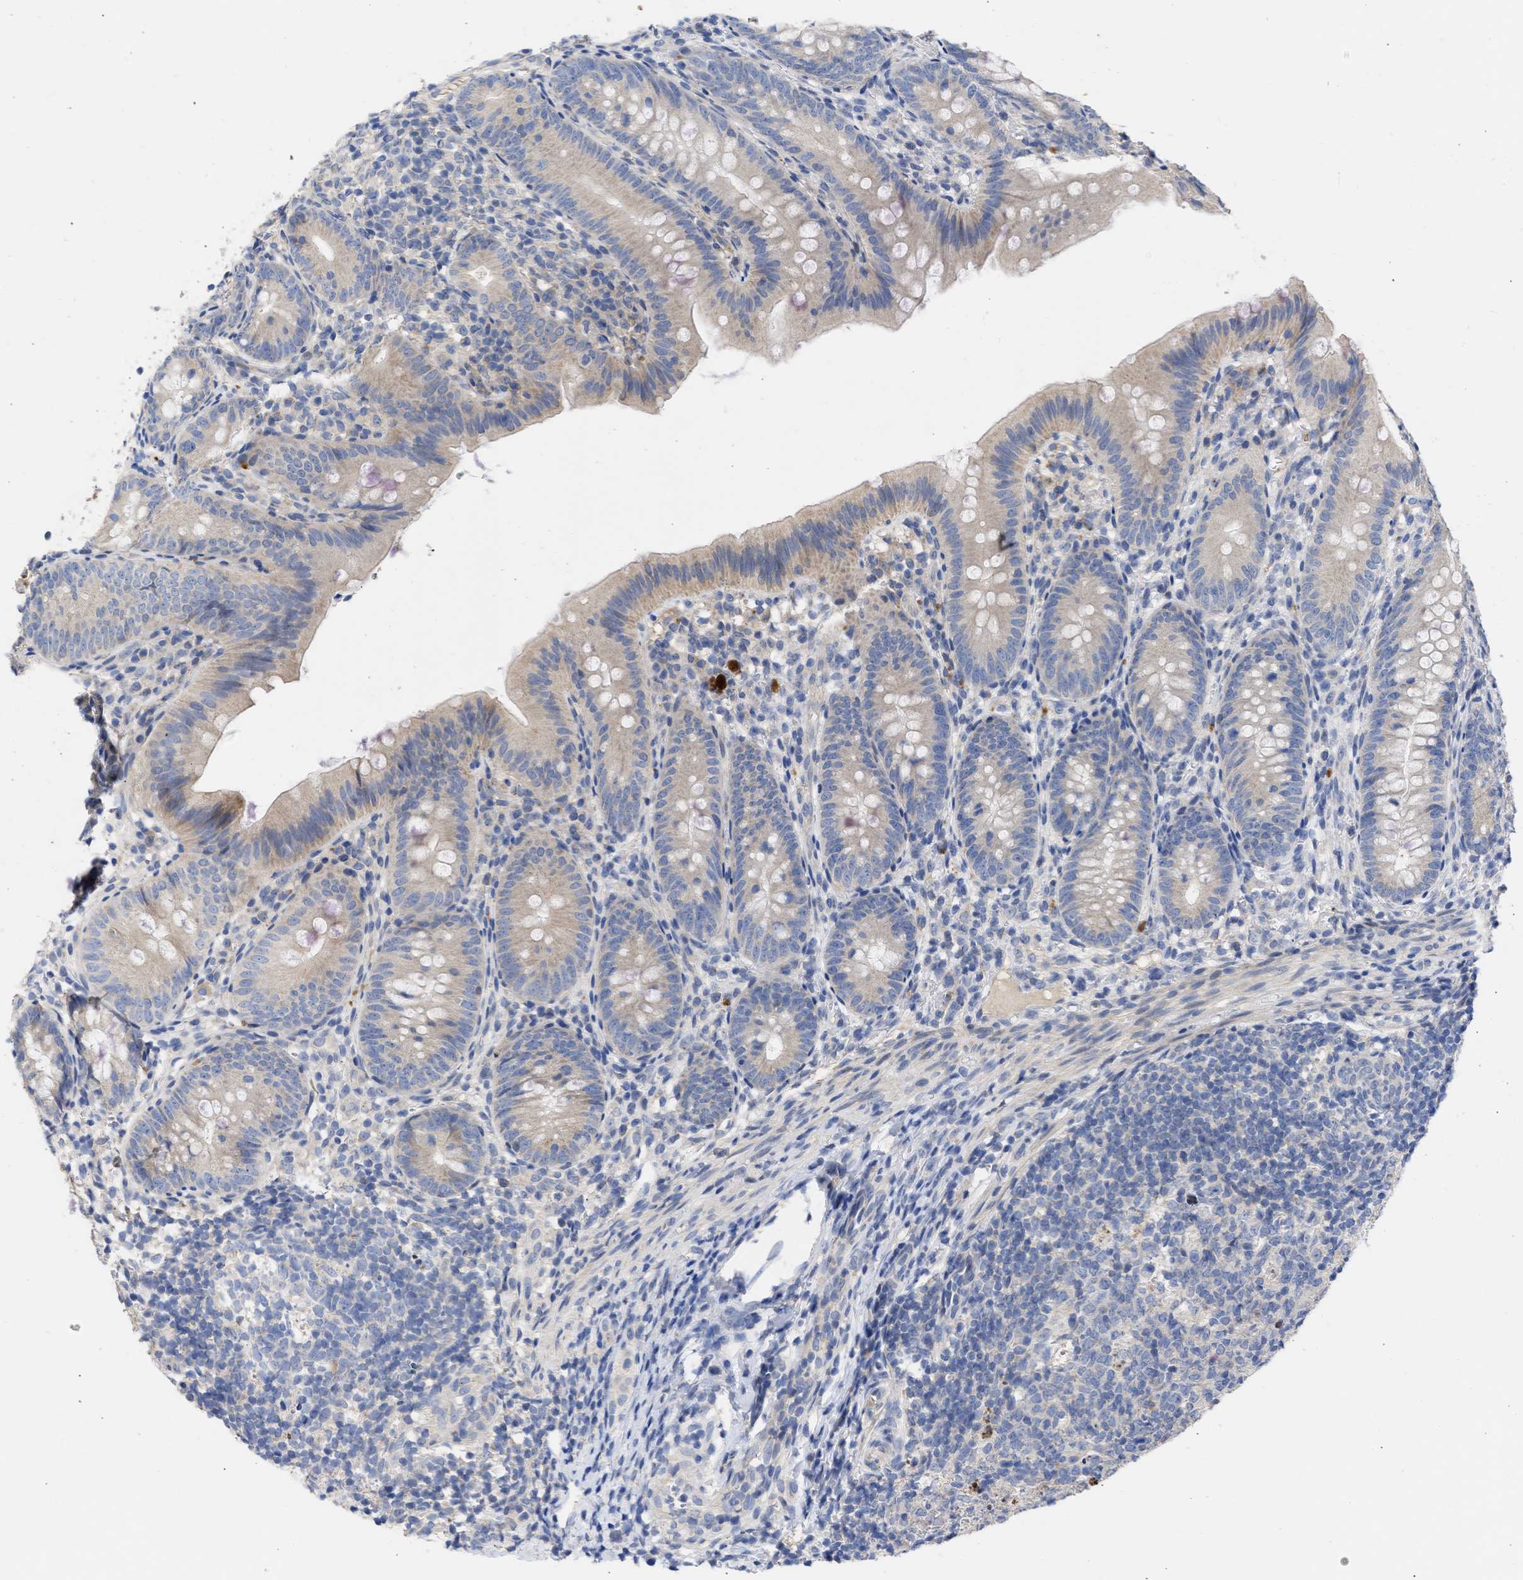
{"staining": {"intensity": "weak", "quantity": "25%-75%", "location": "cytoplasmic/membranous"}, "tissue": "appendix", "cell_type": "Glandular cells", "image_type": "normal", "snomed": [{"axis": "morphology", "description": "Normal tissue, NOS"}, {"axis": "topography", "description": "Appendix"}], "caption": "Immunohistochemical staining of normal appendix shows low levels of weak cytoplasmic/membranous expression in approximately 25%-75% of glandular cells.", "gene": "ARHGEF4", "patient": {"sex": "male", "age": 1}}